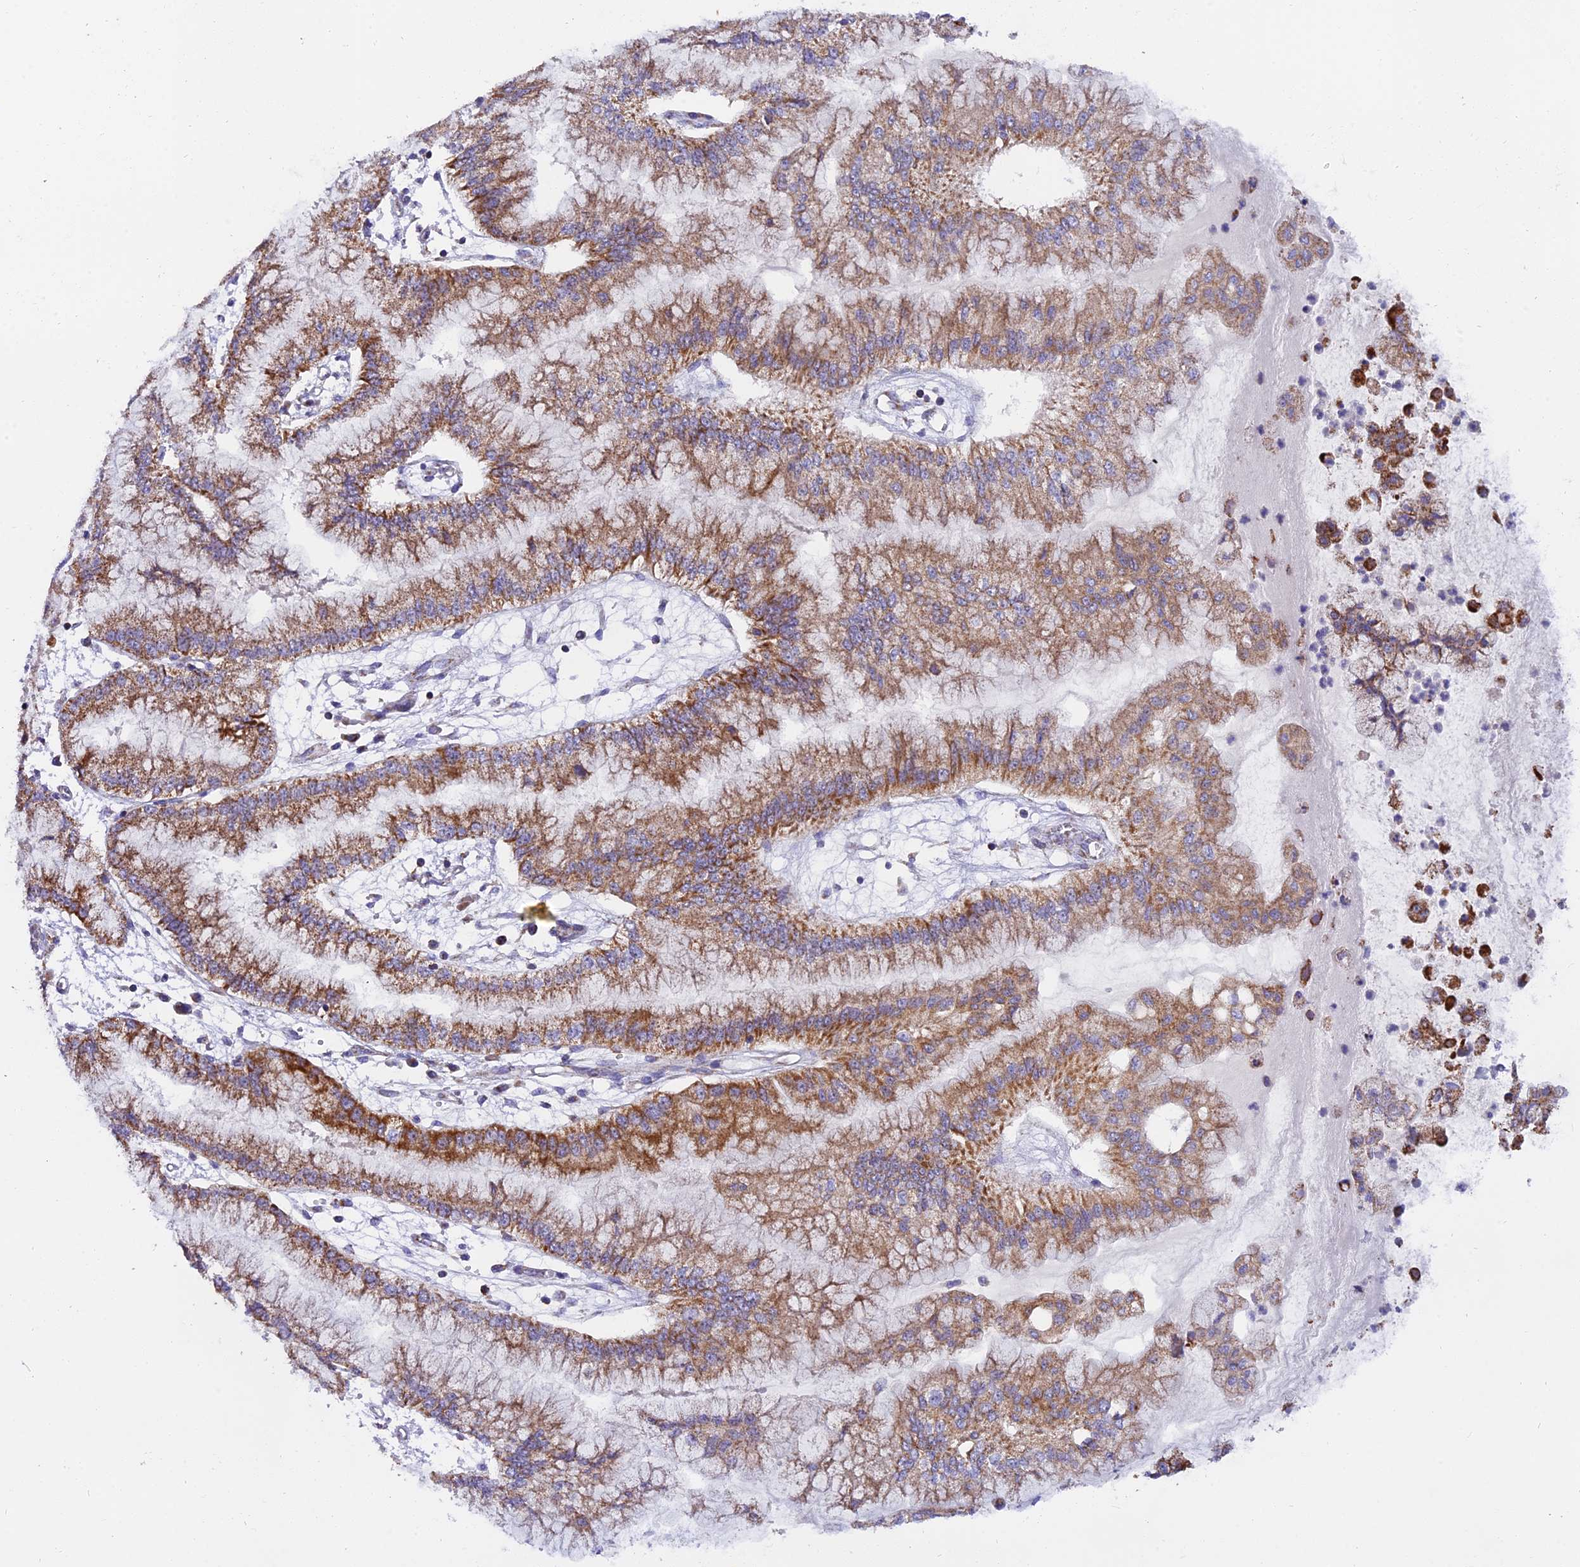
{"staining": {"intensity": "moderate", "quantity": ">75%", "location": "cytoplasmic/membranous"}, "tissue": "pancreatic cancer", "cell_type": "Tumor cells", "image_type": "cancer", "snomed": [{"axis": "morphology", "description": "Adenocarcinoma, NOS"}, {"axis": "topography", "description": "Pancreas"}], "caption": "IHC (DAB) staining of adenocarcinoma (pancreatic) demonstrates moderate cytoplasmic/membranous protein staining in approximately >75% of tumor cells.", "gene": "MRPS34", "patient": {"sex": "male", "age": 73}}